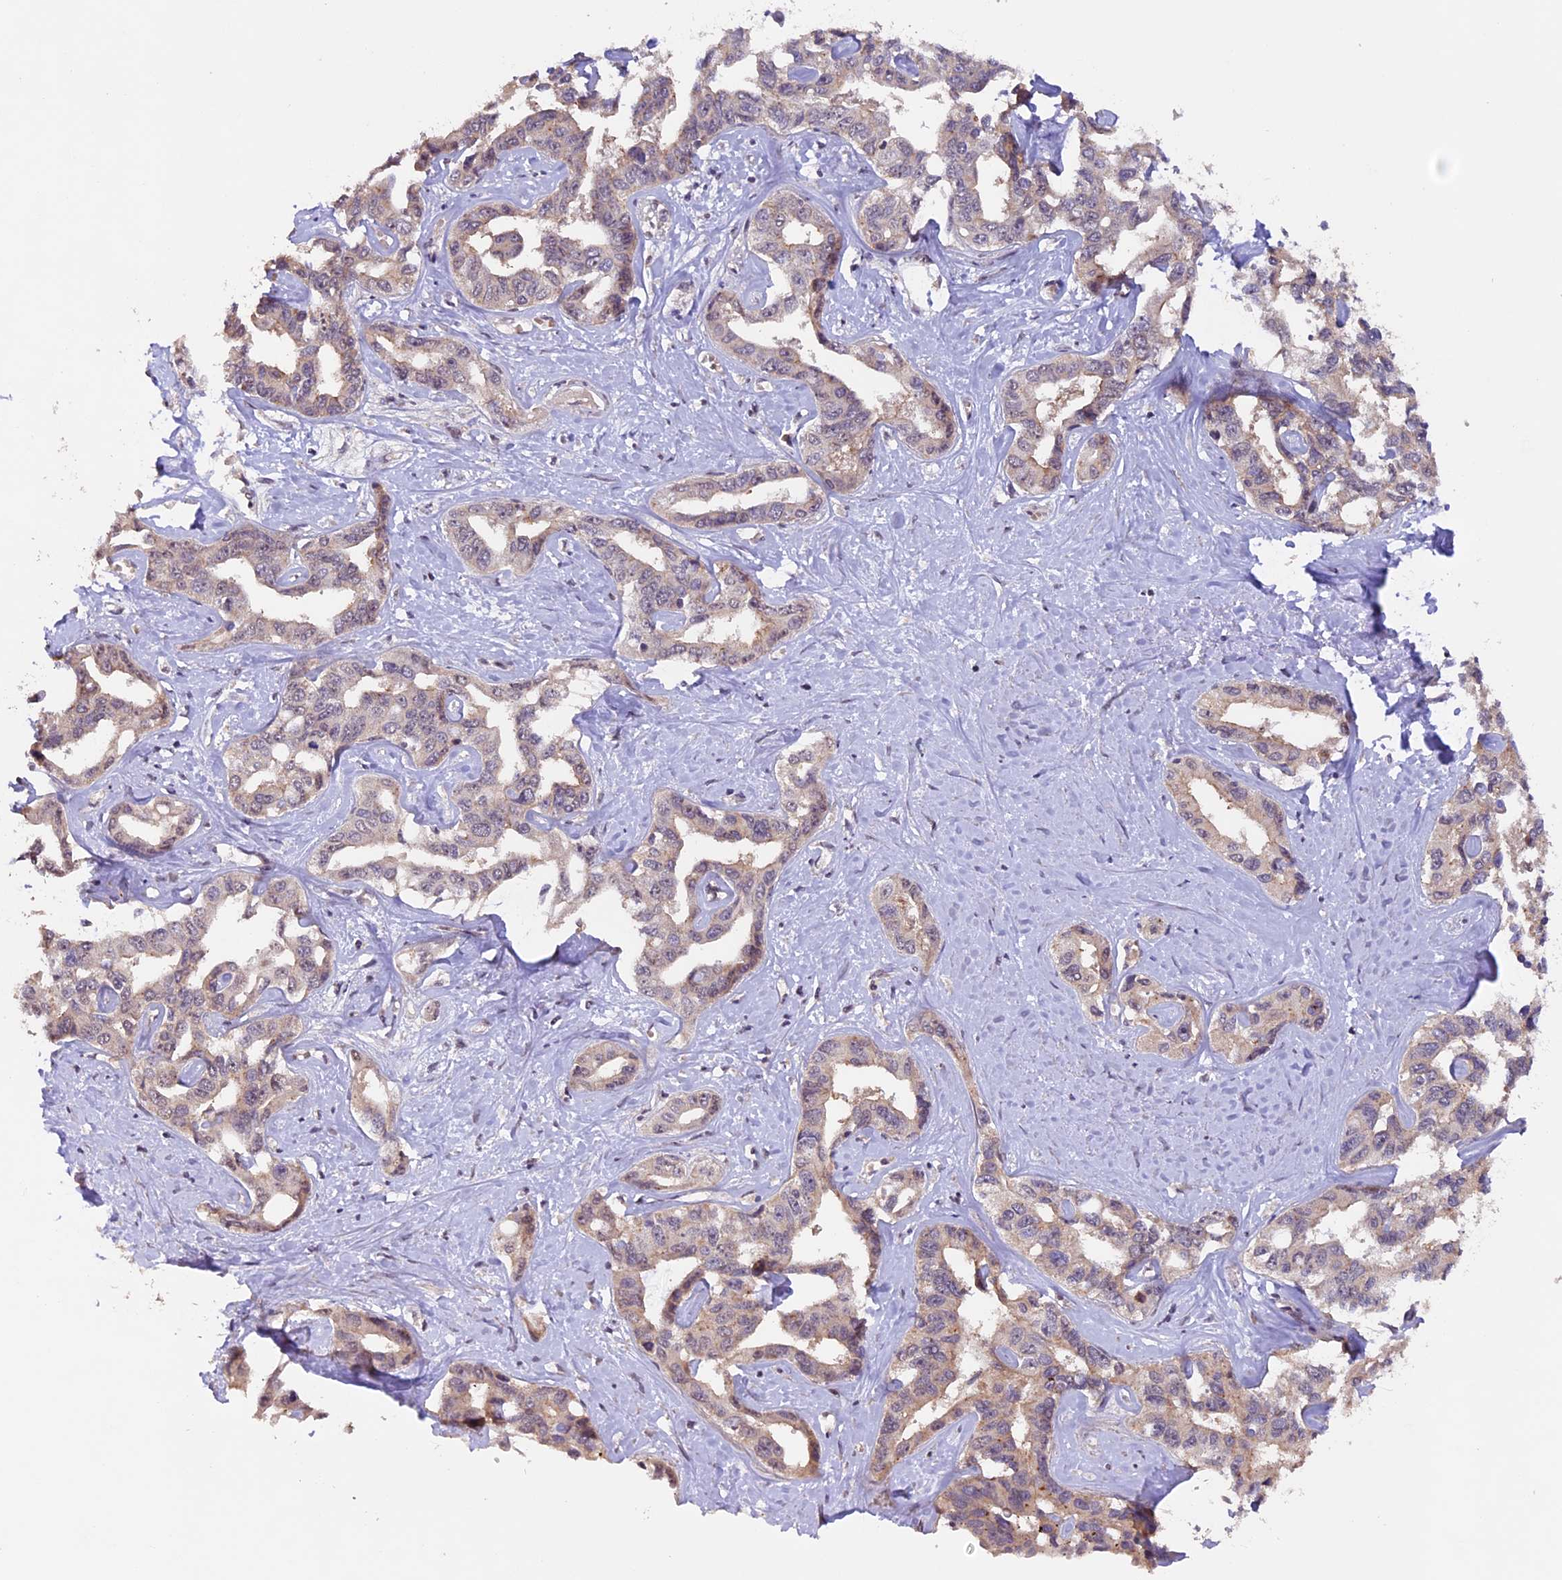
{"staining": {"intensity": "weak", "quantity": ">75%", "location": "cytoplasmic/membranous"}, "tissue": "liver cancer", "cell_type": "Tumor cells", "image_type": "cancer", "snomed": [{"axis": "morphology", "description": "Cholangiocarcinoma"}, {"axis": "topography", "description": "Liver"}], "caption": "There is low levels of weak cytoplasmic/membranous expression in tumor cells of cholangiocarcinoma (liver), as demonstrated by immunohistochemical staining (brown color).", "gene": "GNB5", "patient": {"sex": "male", "age": 59}}